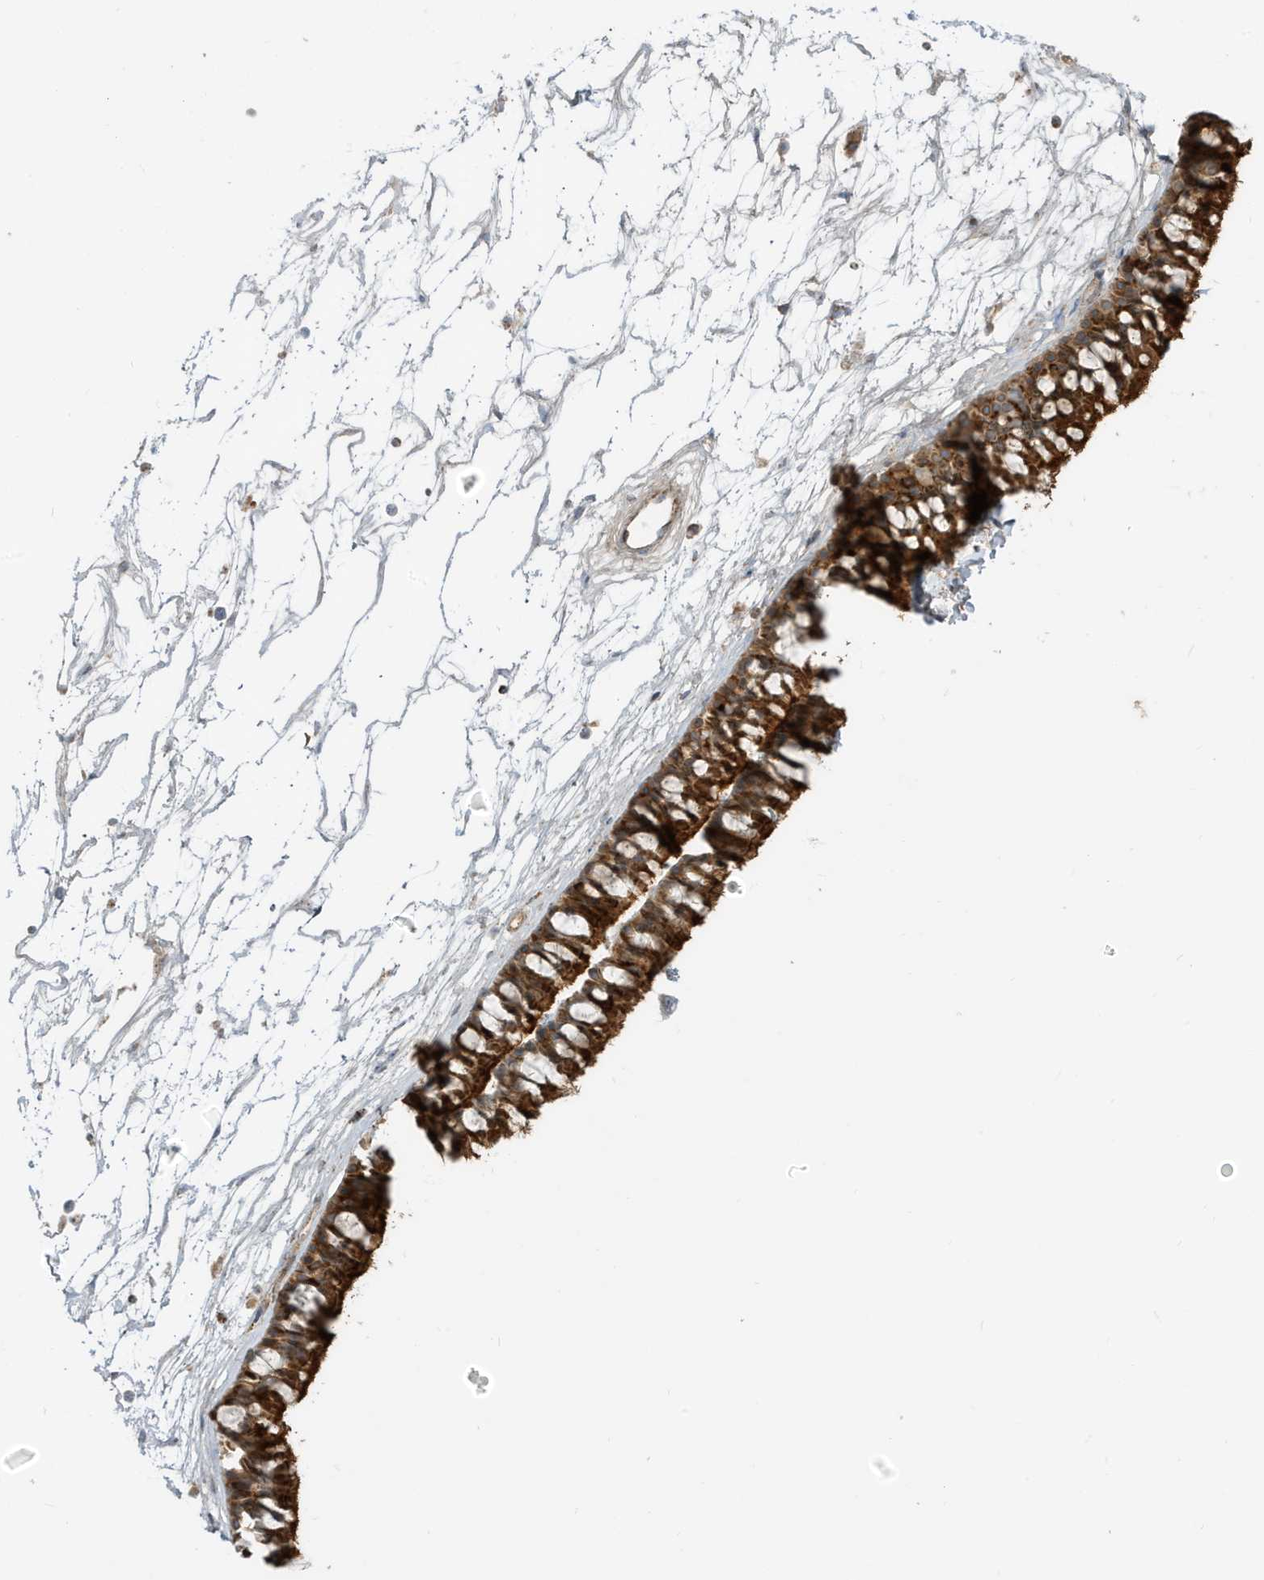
{"staining": {"intensity": "strong", "quantity": ">75%", "location": "cytoplasmic/membranous"}, "tissue": "nasopharynx", "cell_type": "Respiratory epithelial cells", "image_type": "normal", "snomed": [{"axis": "morphology", "description": "Normal tissue, NOS"}, {"axis": "topography", "description": "Nasopharynx"}], "caption": "Immunohistochemical staining of unremarkable human nasopharynx reveals high levels of strong cytoplasmic/membranous positivity in approximately >75% of respiratory epithelial cells.", "gene": "IFT57", "patient": {"sex": "male", "age": 64}}